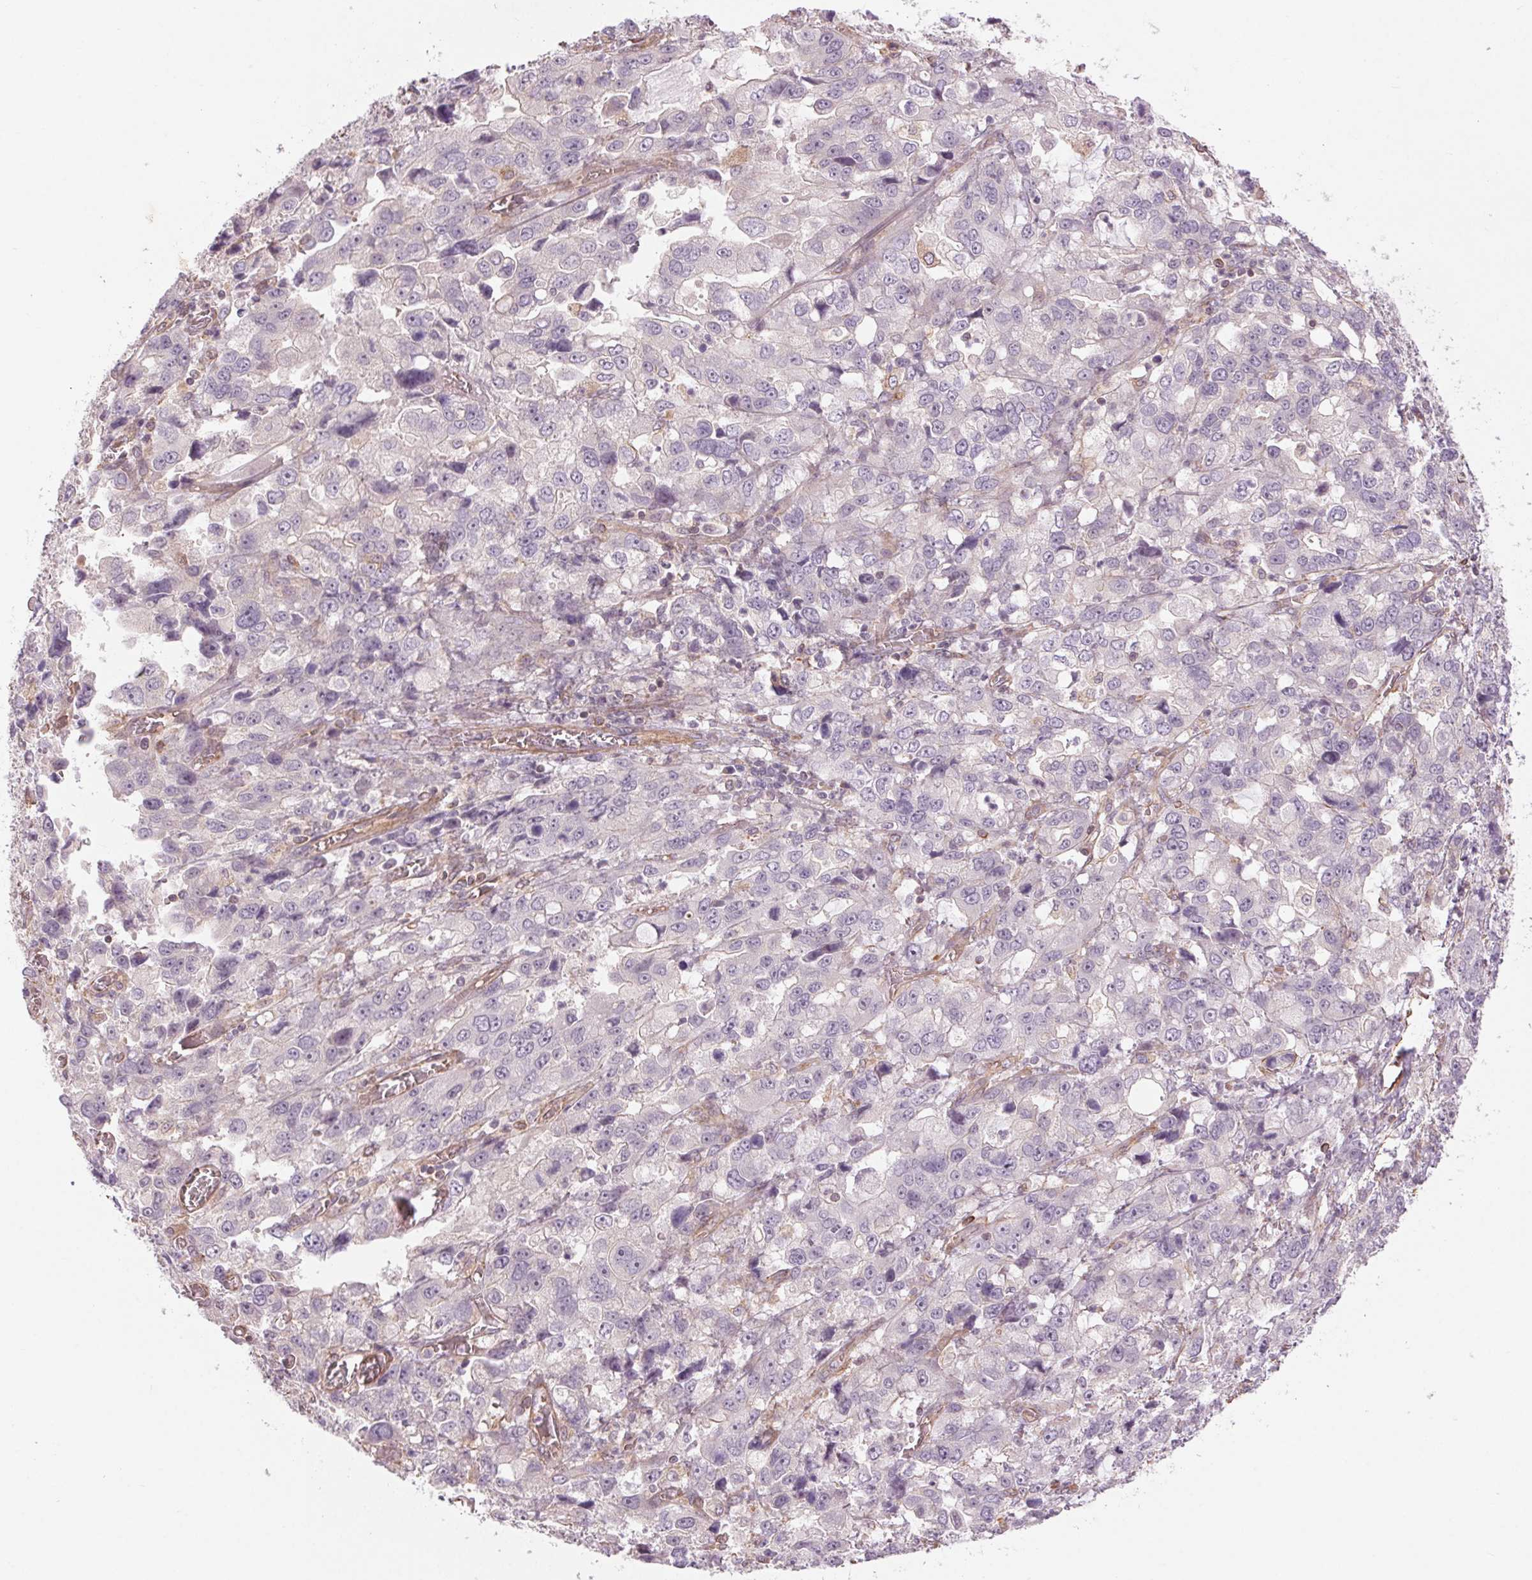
{"staining": {"intensity": "negative", "quantity": "none", "location": "none"}, "tissue": "stomach cancer", "cell_type": "Tumor cells", "image_type": "cancer", "snomed": [{"axis": "morphology", "description": "Adenocarcinoma, NOS"}, {"axis": "topography", "description": "Stomach, upper"}], "caption": "IHC histopathology image of human adenocarcinoma (stomach) stained for a protein (brown), which exhibits no staining in tumor cells.", "gene": "CCSER1", "patient": {"sex": "female", "age": 81}}